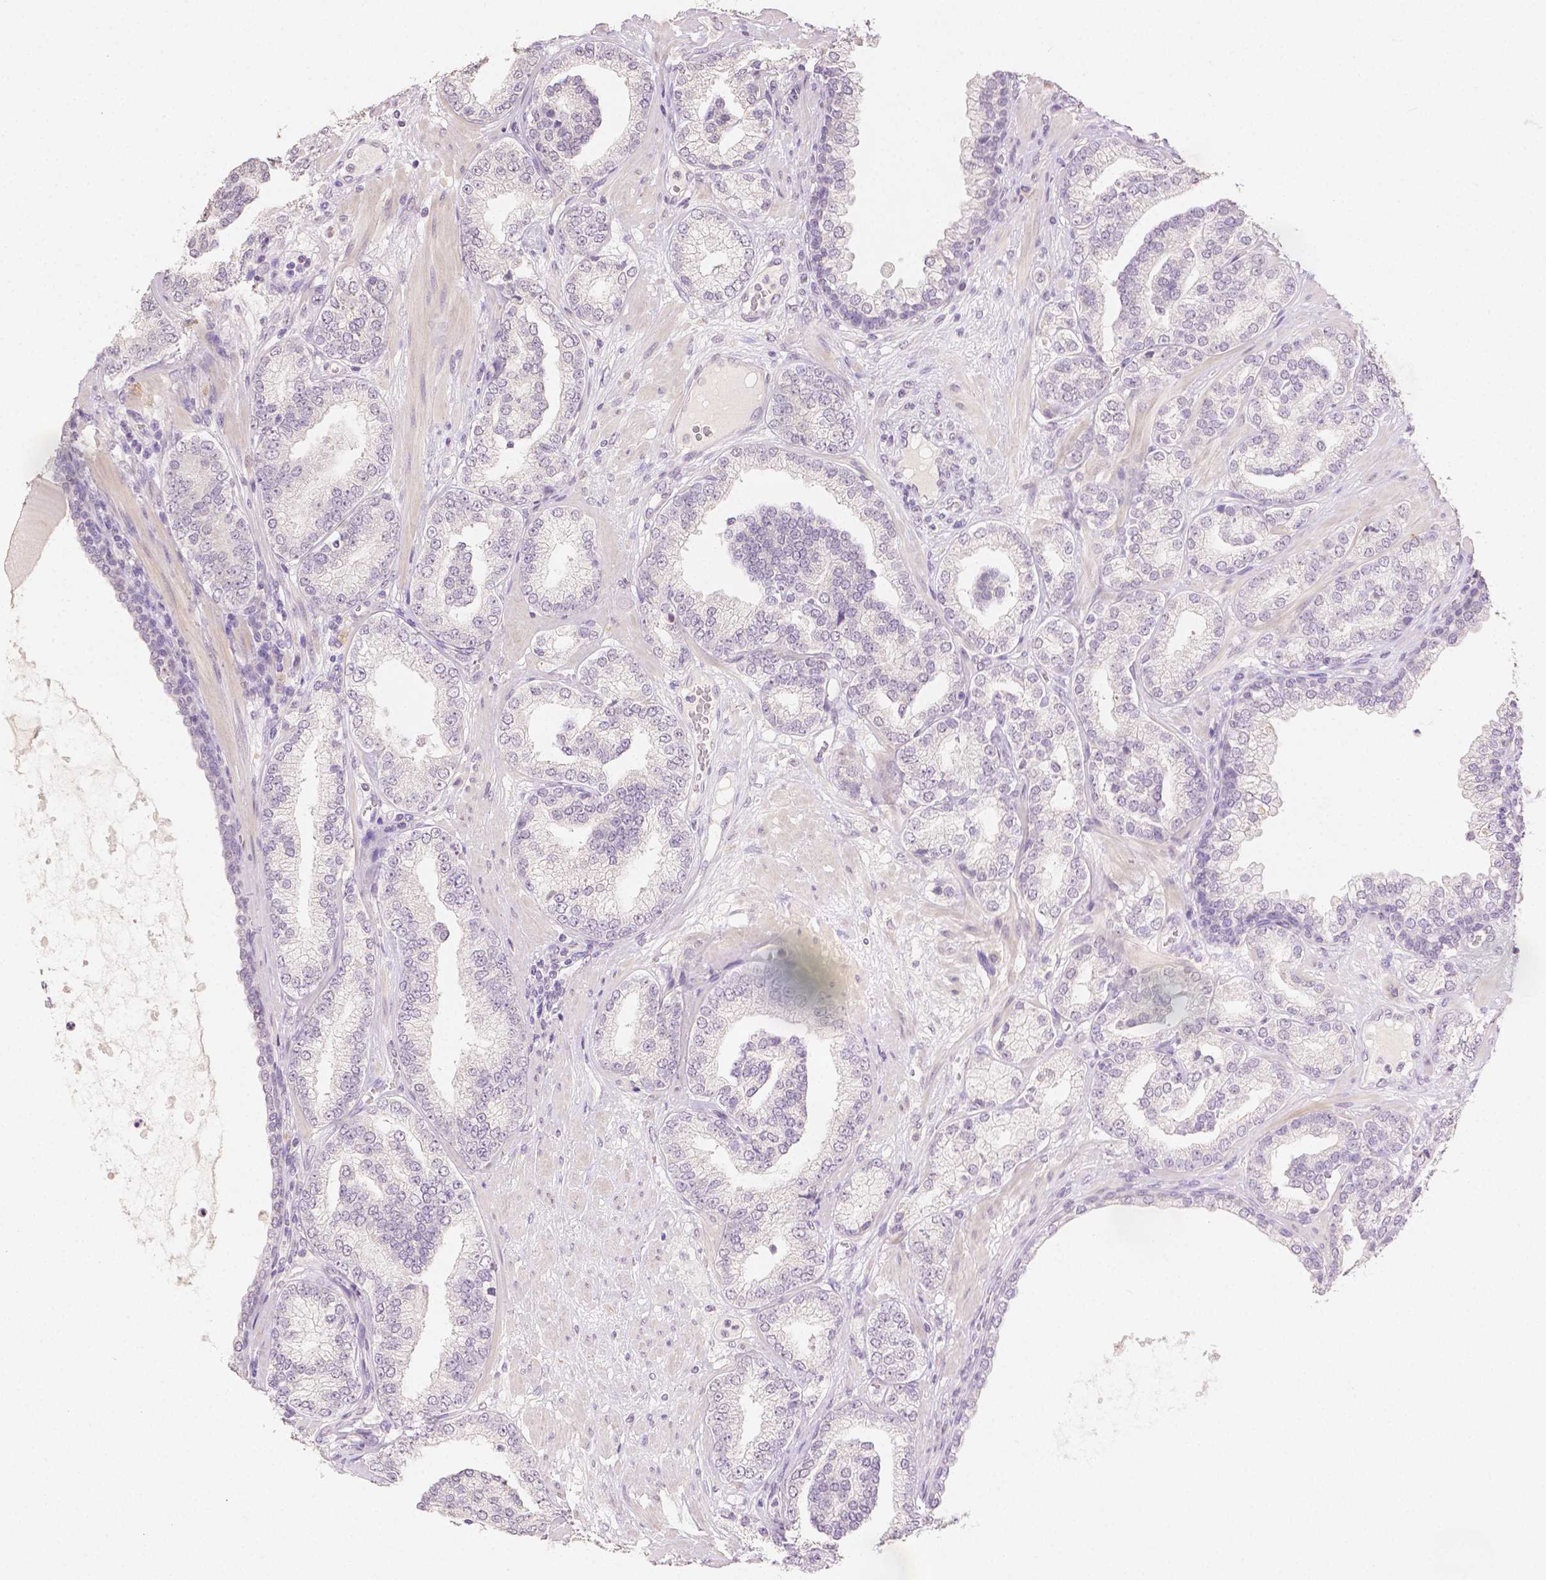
{"staining": {"intensity": "negative", "quantity": "none", "location": "none"}, "tissue": "prostate cancer", "cell_type": "Tumor cells", "image_type": "cancer", "snomed": [{"axis": "morphology", "description": "Adenocarcinoma, High grade"}, {"axis": "topography", "description": "Prostate"}], "caption": "The IHC image has no significant staining in tumor cells of prostate high-grade adenocarcinoma tissue.", "gene": "TGM1", "patient": {"sex": "male", "age": 62}}